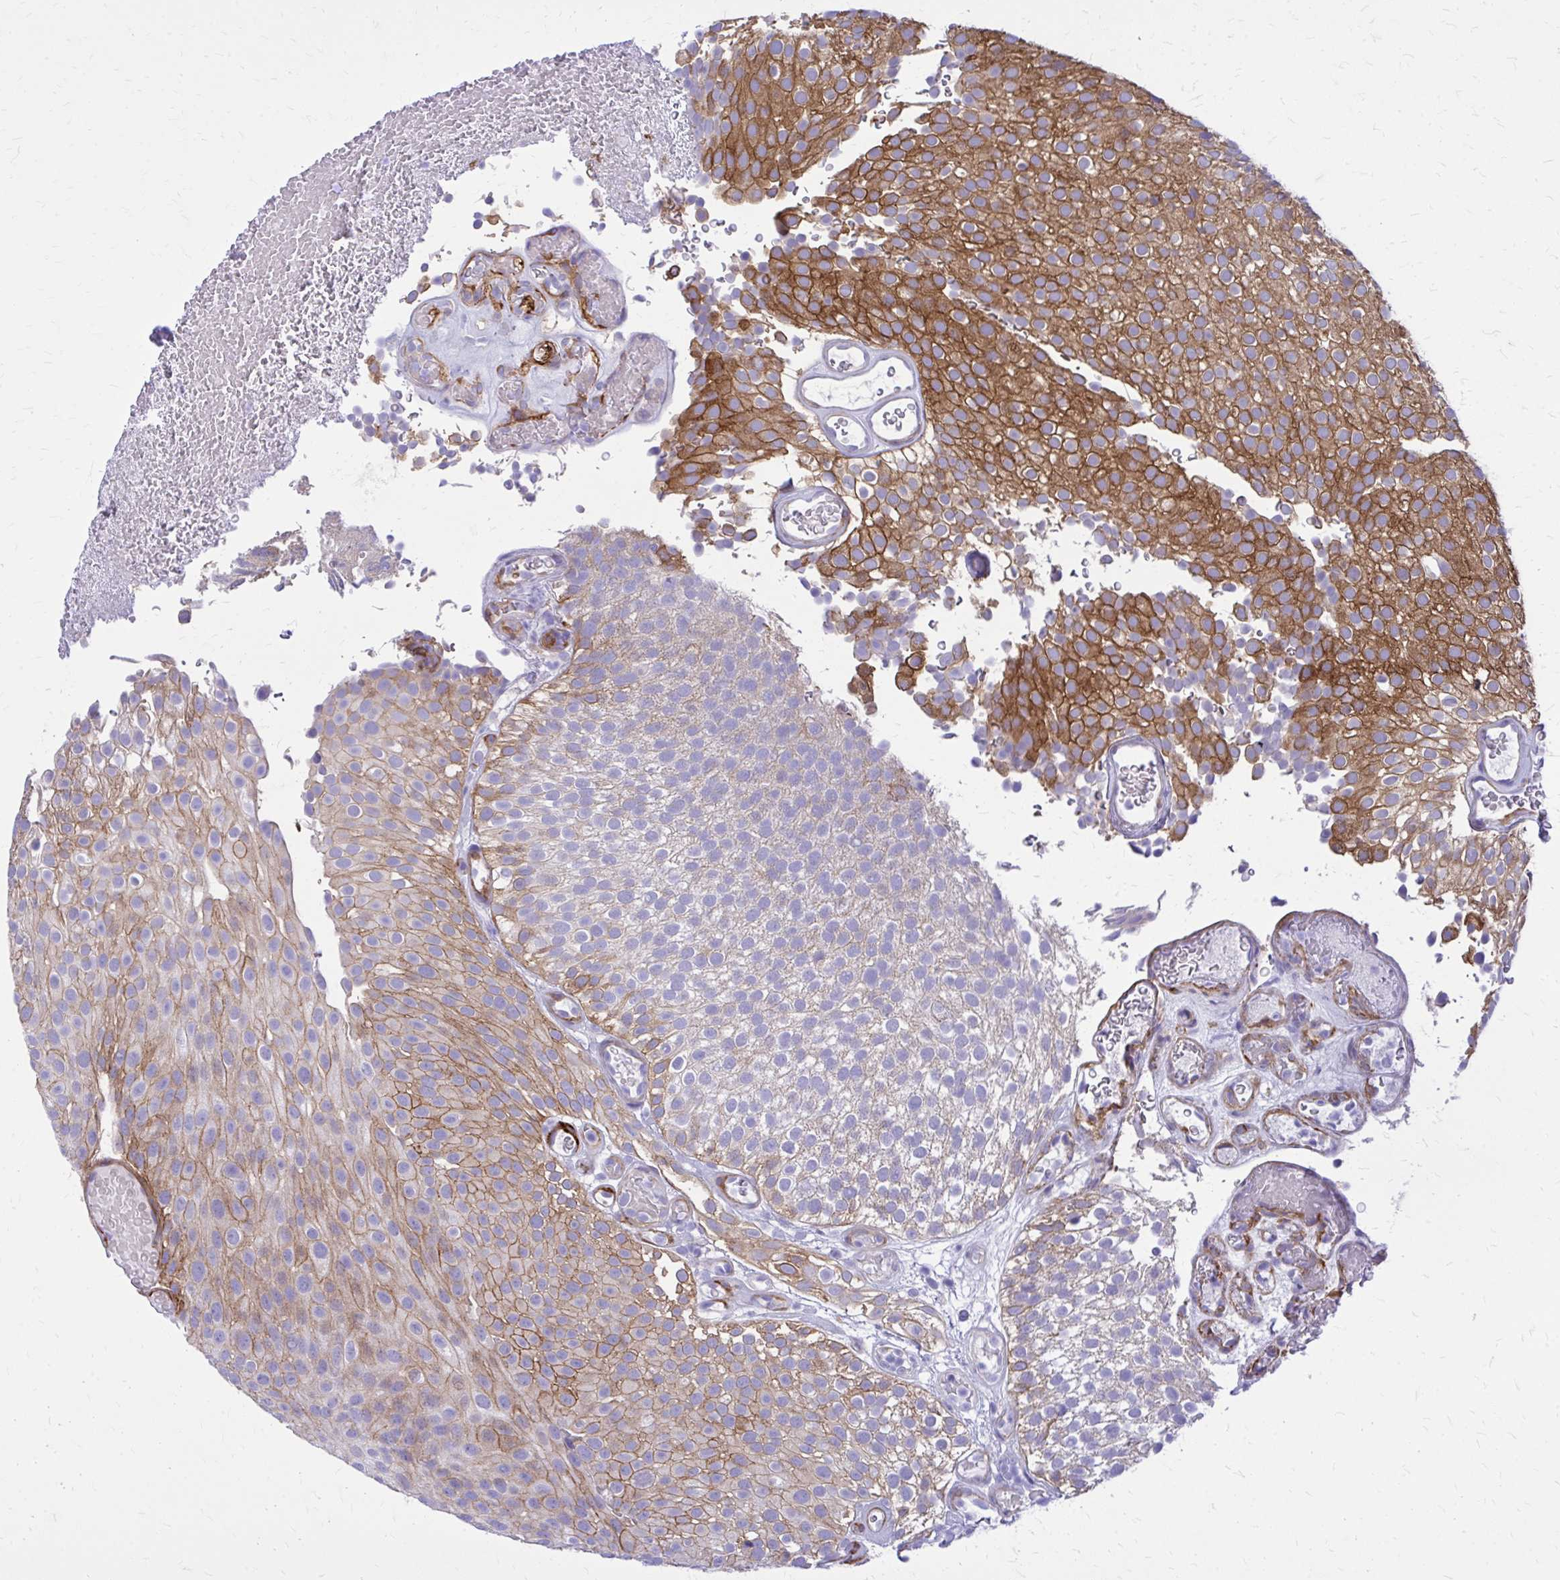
{"staining": {"intensity": "strong", "quantity": "25%-75%", "location": "cytoplasmic/membranous"}, "tissue": "urothelial cancer", "cell_type": "Tumor cells", "image_type": "cancer", "snomed": [{"axis": "morphology", "description": "Urothelial carcinoma, Low grade"}, {"axis": "topography", "description": "Urinary bladder"}], "caption": "Tumor cells demonstrate high levels of strong cytoplasmic/membranous expression in approximately 25%-75% of cells in human urothelial cancer.", "gene": "EPB41L1", "patient": {"sex": "male", "age": 78}}